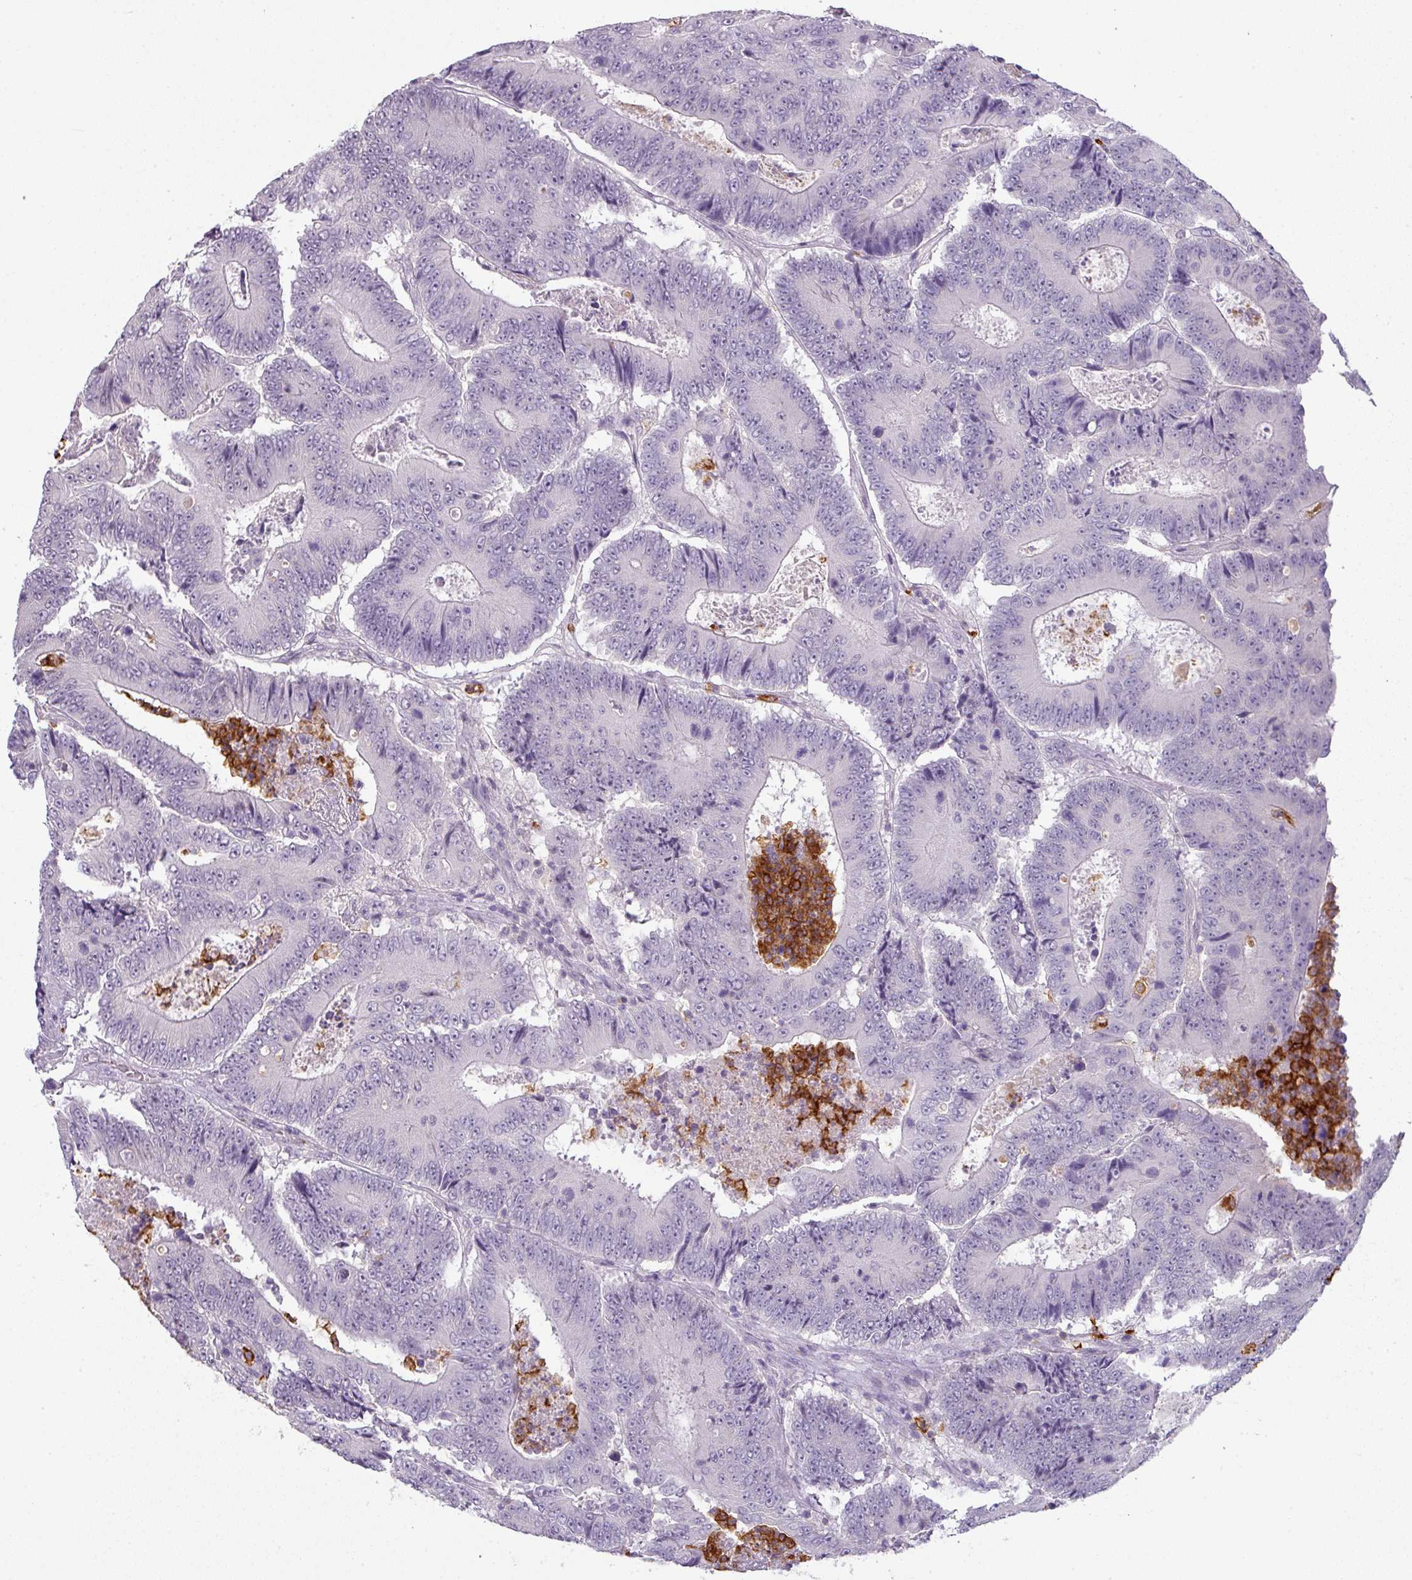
{"staining": {"intensity": "negative", "quantity": "none", "location": "none"}, "tissue": "colorectal cancer", "cell_type": "Tumor cells", "image_type": "cancer", "snomed": [{"axis": "morphology", "description": "Adenocarcinoma, NOS"}, {"axis": "topography", "description": "Colon"}], "caption": "Colorectal adenocarcinoma was stained to show a protein in brown. There is no significant expression in tumor cells. (DAB IHC with hematoxylin counter stain).", "gene": "MAGEC3", "patient": {"sex": "male", "age": 83}}